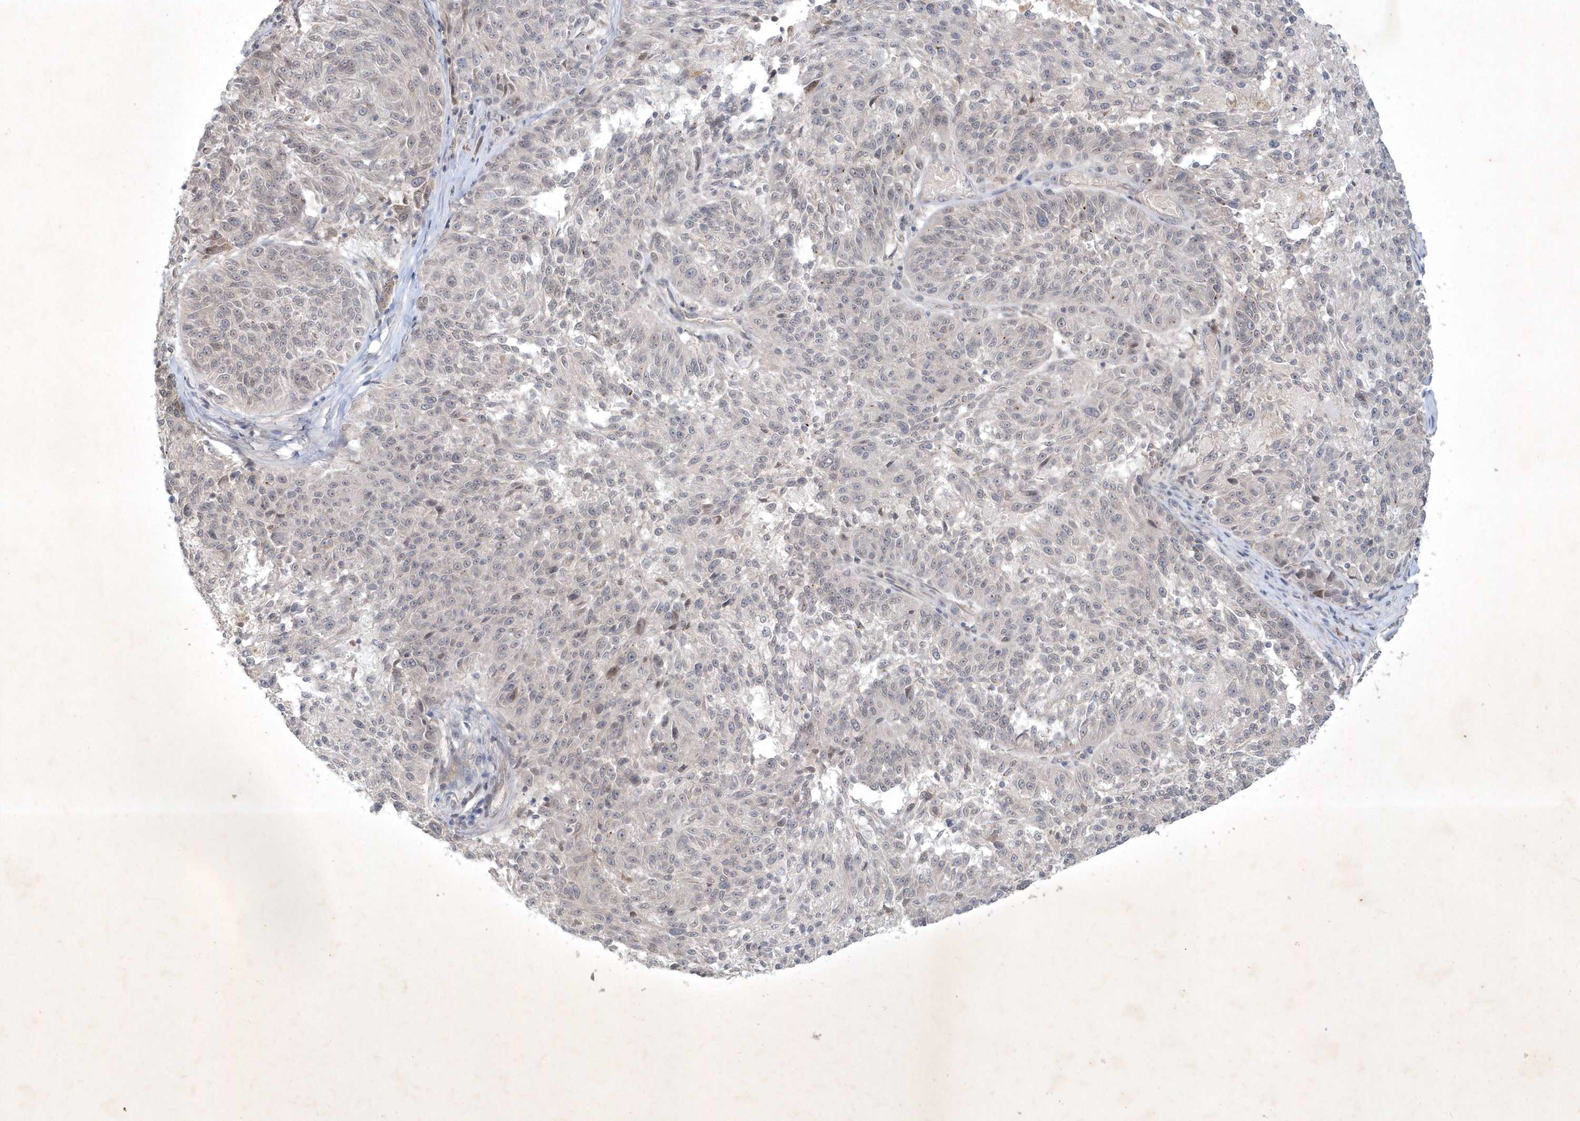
{"staining": {"intensity": "negative", "quantity": "none", "location": "none"}, "tissue": "melanoma", "cell_type": "Tumor cells", "image_type": "cancer", "snomed": [{"axis": "morphology", "description": "Malignant melanoma, NOS"}, {"axis": "topography", "description": "Skin"}], "caption": "High magnification brightfield microscopy of melanoma stained with DAB (3,3'-diaminobenzidine) (brown) and counterstained with hematoxylin (blue): tumor cells show no significant expression.", "gene": "BOD1", "patient": {"sex": "male", "age": 53}}